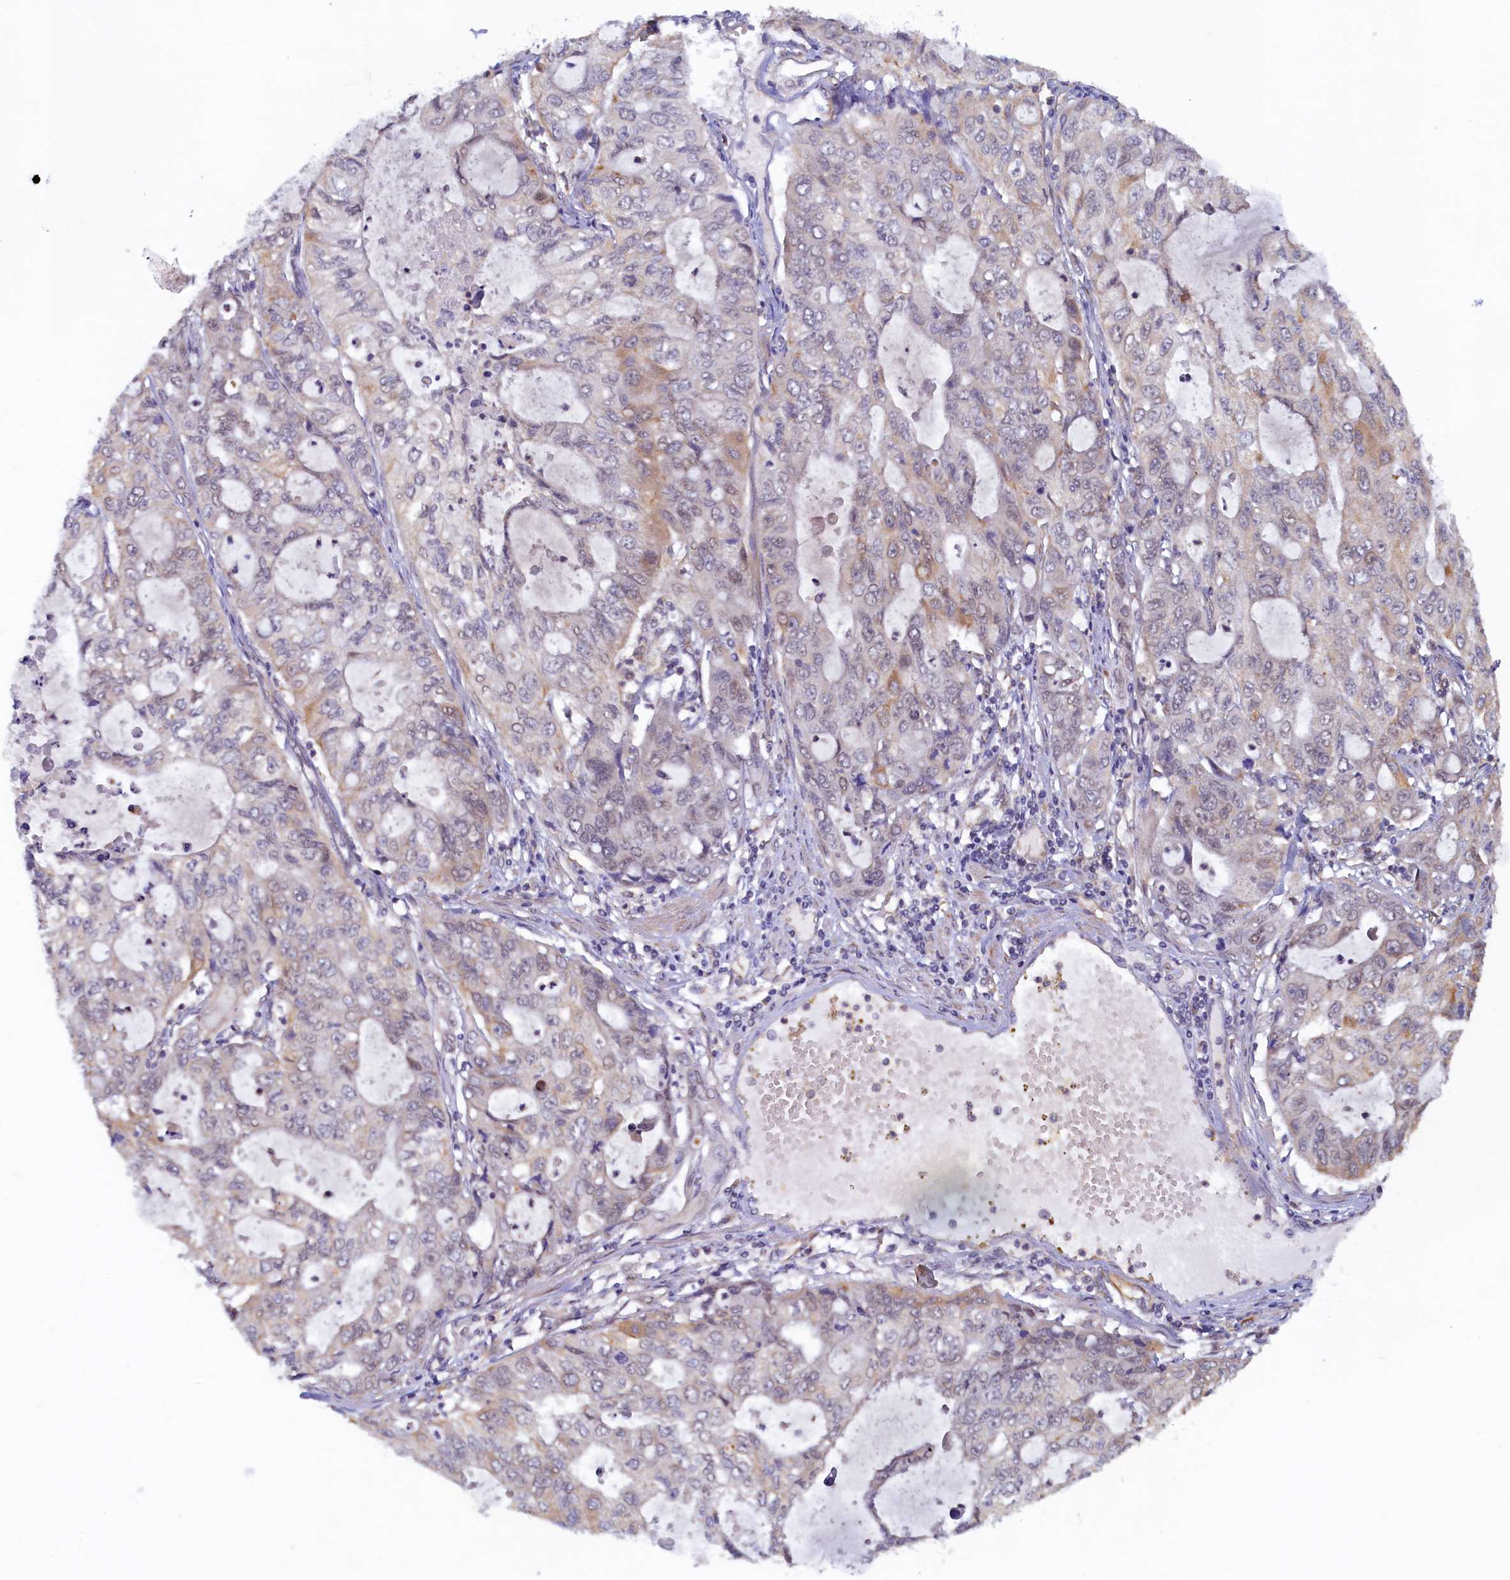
{"staining": {"intensity": "negative", "quantity": "none", "location": "none"}, "tissue": "stomach cancer", "cell_type": "Tumor cells", "image_type": "cancer", "snomed": [{"axis": "morphology", "description": "Adenocarcinoma, NOS"}, {"axis": "topography", "description": "Stomach, upper"}], "caption": "Photomicrograph shows no protein expression in tumor cells of stomach cancer (adenocarcinoma) tissue.", "gene": "STX12", "patient": {"sex": "female", "age": 52}}